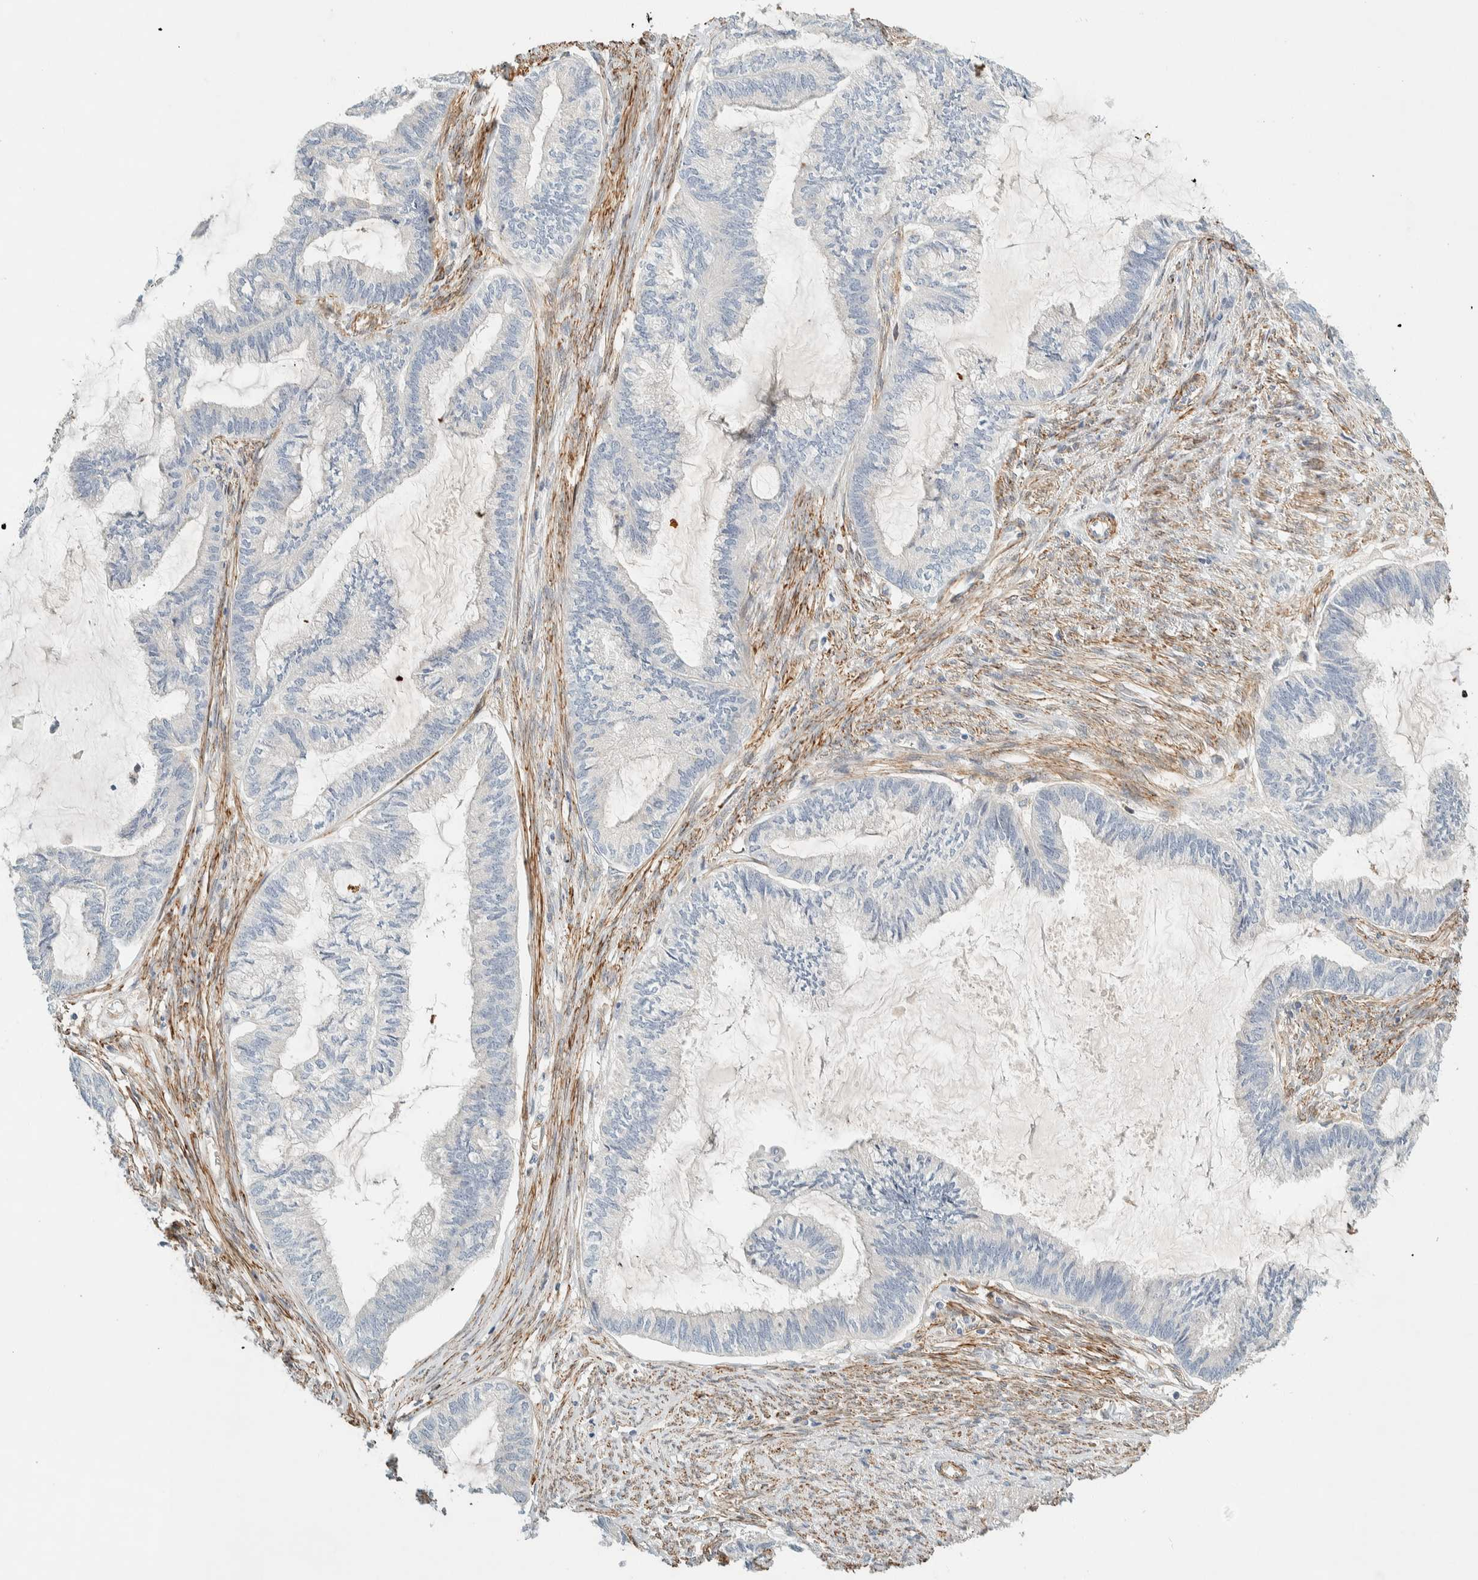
{"staining": {"intensity": "negative", "quantity": "none", "location": "none"}, "tissue": "endometrial cancer", "cell_type": "Tumor cells", "image_type": "cancer", "snomed": [{"axis": "morphology", "description": "Adenocarcinoma, NOS"}, {"axis": "topography", "description": "Endometrium"}], "caption": "IHC of endometrial adenocarcinoma exhibits no expression in tumor cells. Brightfield microscopy of immunohistochemistry stained with DAB (brown) and hematoxylin (blue), captured at high magnification.", "gene": "CDR2", "patient": {"sex": "female", "age": 86}}